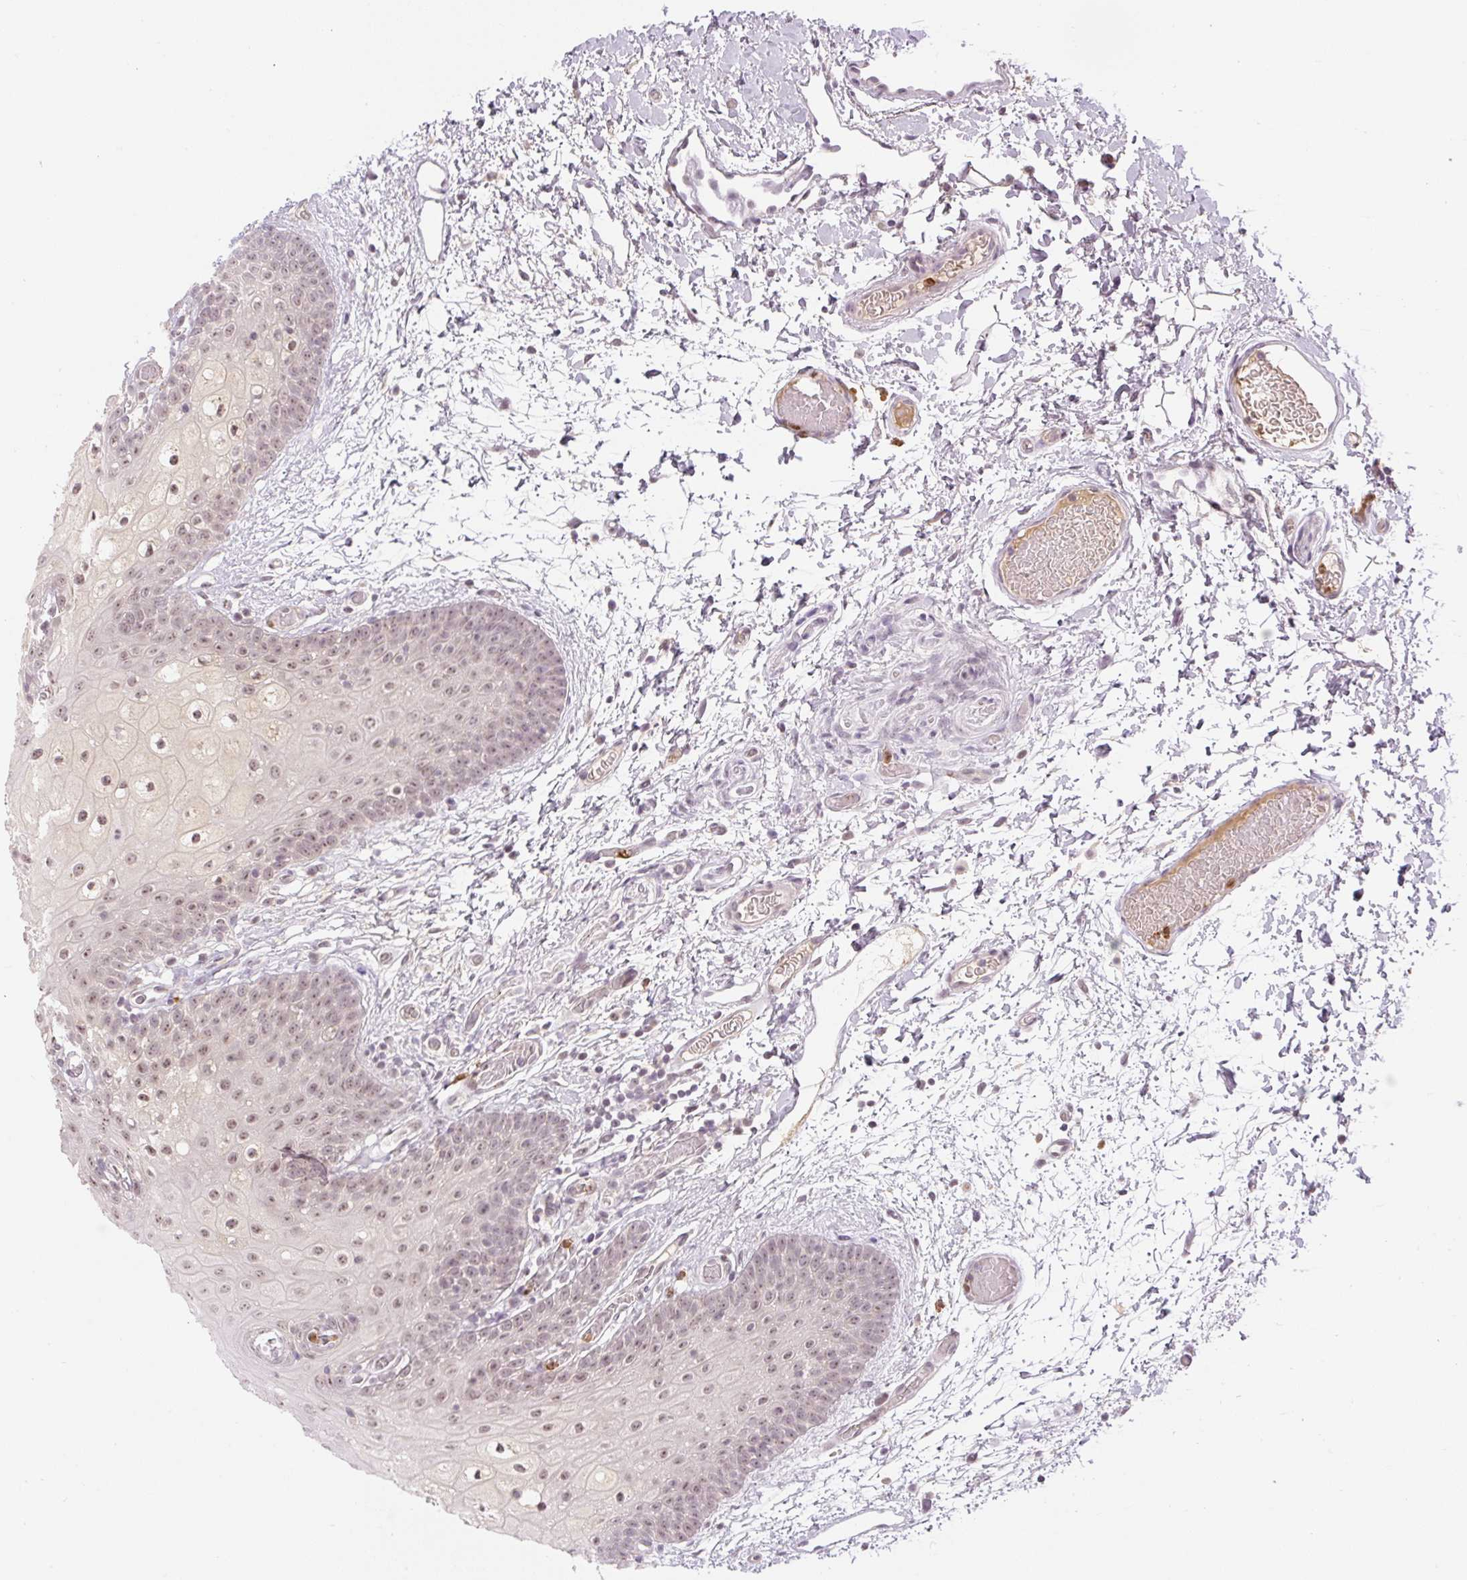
{"staining": {"intensity": "moderate", "quantity": ">75%", "location": "nuclear"}, "tissue": "oral mucosa", "cell_type": "Squamous epithelial cells", "image_type": "normal", "snomed": [{"axis": "morphology", "description": "Normal tissue, NOS"}, {"axis": "morphology", "description": "Squamous cell carcinoma, NOS"}, {"axis": "topography", "description": "Oral tissue"}, {"axis": "topography", "description": "Tounge, NOS"}, {"axis": "topography", "description": "Head-Neck"}], "caption": "Oral mucosa stained with DAB IHC shows medium levels of moderate nuclear positivity in about >75% of squamous epithelial cells.", "gene": "SGF29", "patient": {"sex": "male", "age": 76}}